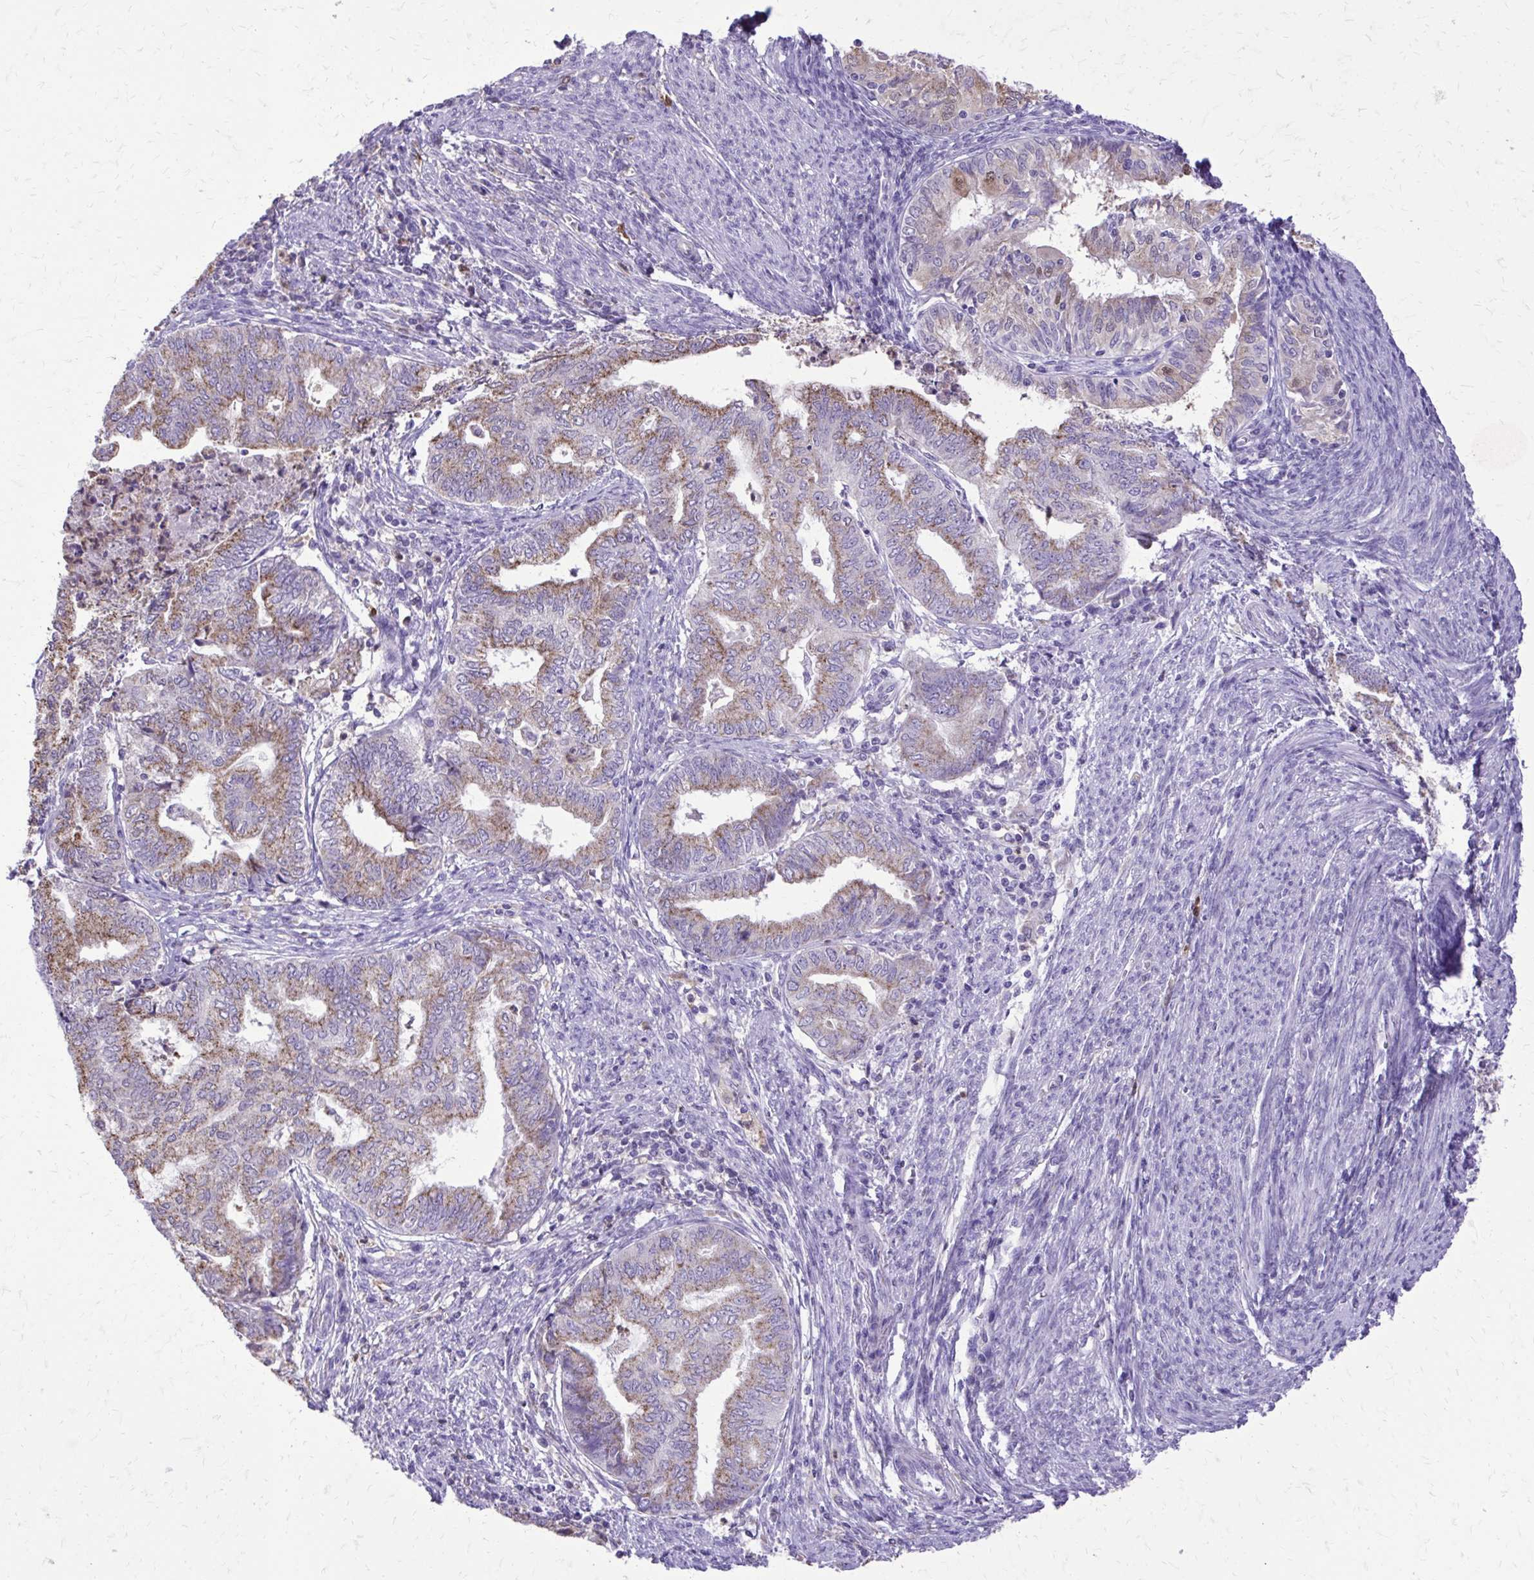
{"staining": {"intensity": "moderate", "quantity": "25%-75%", "location": "cytoplasmic/membranous"}, "tissue": "endometrial cancer", "cell_type": "Tumor cells", "image_type": "cancer", "snomed": [{"axis": "morphology", "description": "Adenocarcinoma, NOS"}, {"axis": "topography", "description": "Endometrium"}], "caption": "Immunohistochemistry (IHC) photomicrograph of neoplastic tissue: human endometrial cancer stained using immunohistochemistry (IHC) demonstrates medium levels of moderate protein expression localized specifically in the cytoplasmic/membranous of tumor cells, appearing as a cytoplasmic/membranous brown color.", "gene": "CAT", "patient": {"sex": "female", "age": 79}}